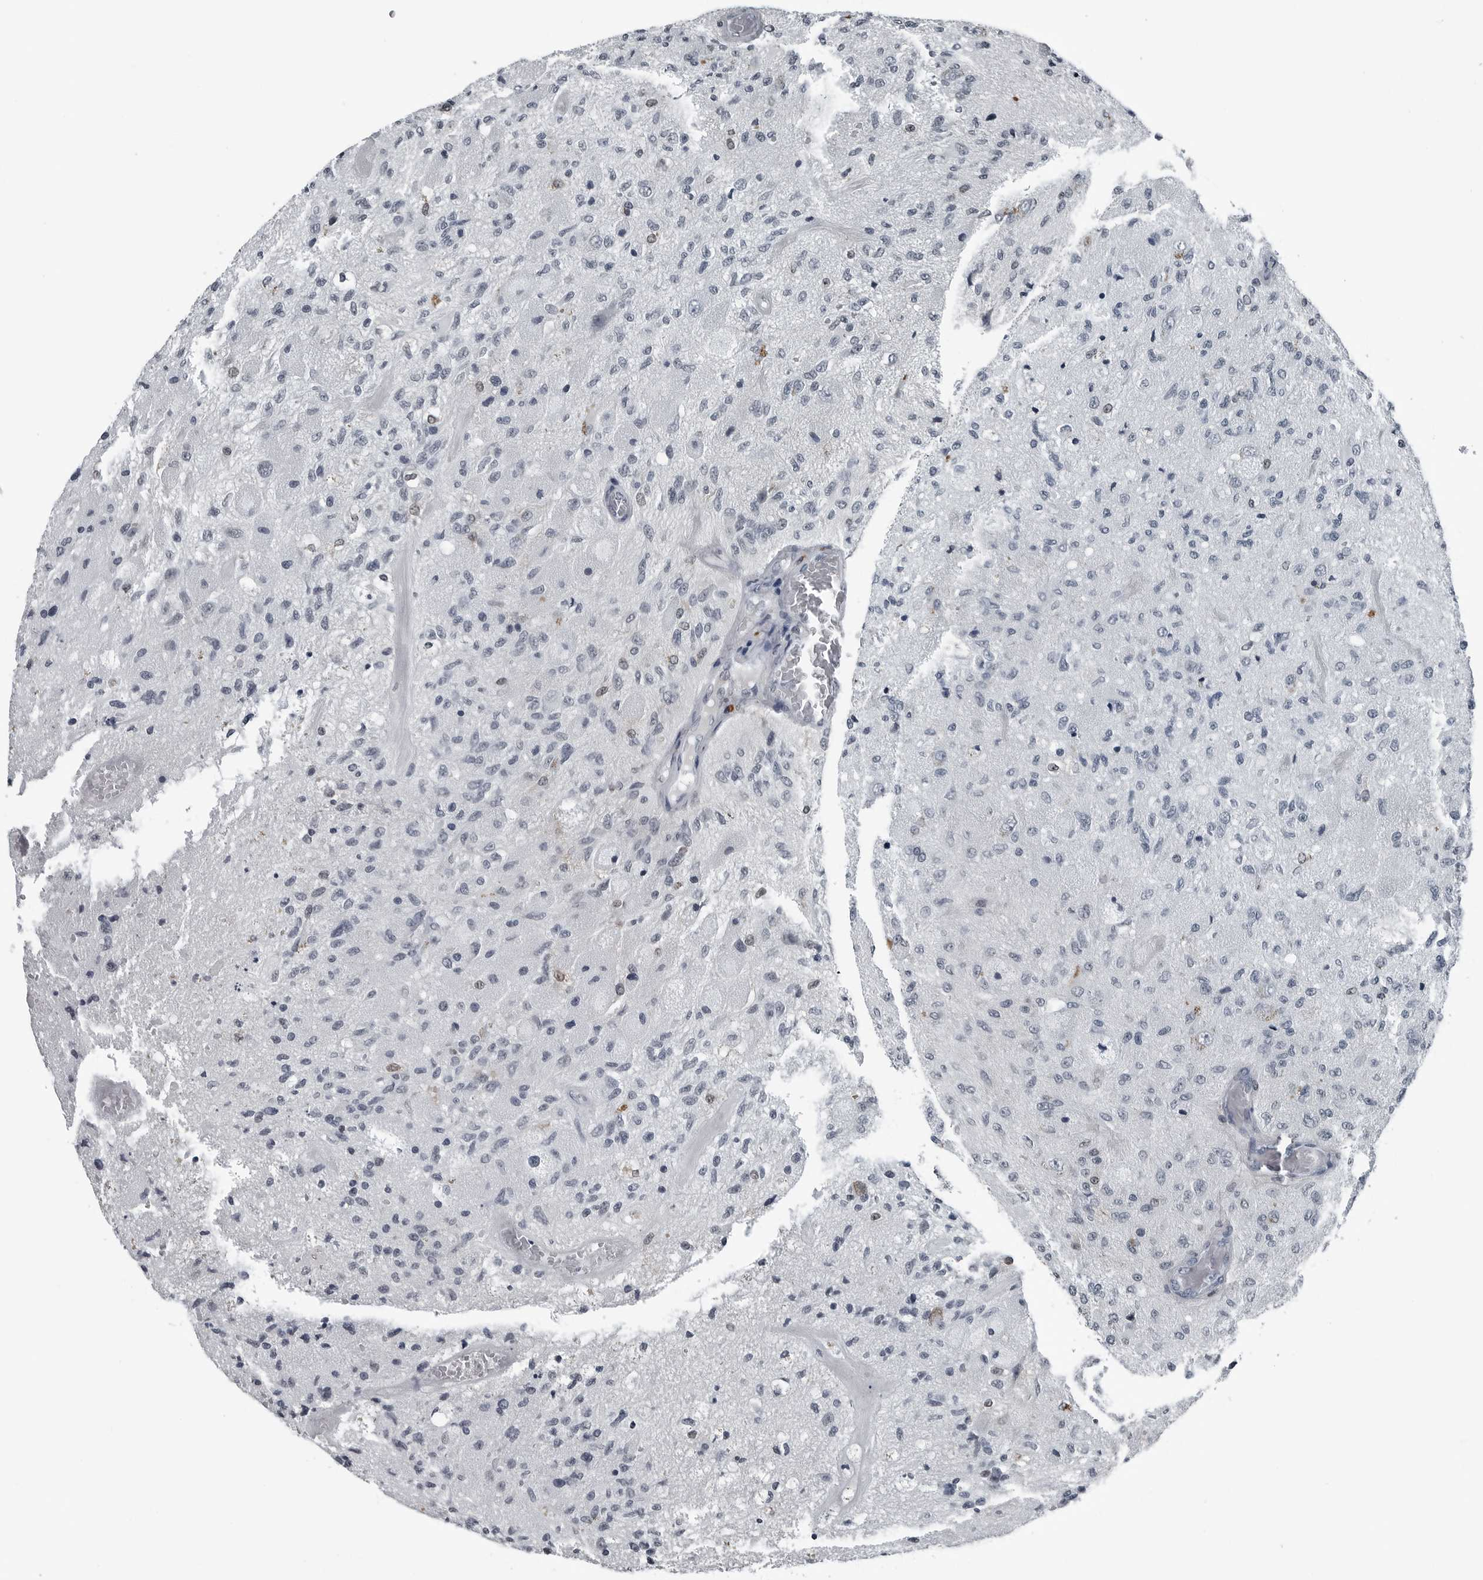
{"staining": {"intensity": "negative", "quantity": "none", "location": "none"}, "tissue": "glioma", "cell_type": "Tumor cells", "image_type": "cancer", "snomed": [{"axis": "morphology", "description": "Normal tissue, NOS"}, {"axis": "morphology", "description": "Glioma, malignant, High grade"}, {"axis": "topography", "description": "Cerebral cortex"}], "caption": "Tumor cells are negative for brown protein staining in glioma.", "gene": "AKR1A1", "patient": {"sex": "male", "age": 77}}